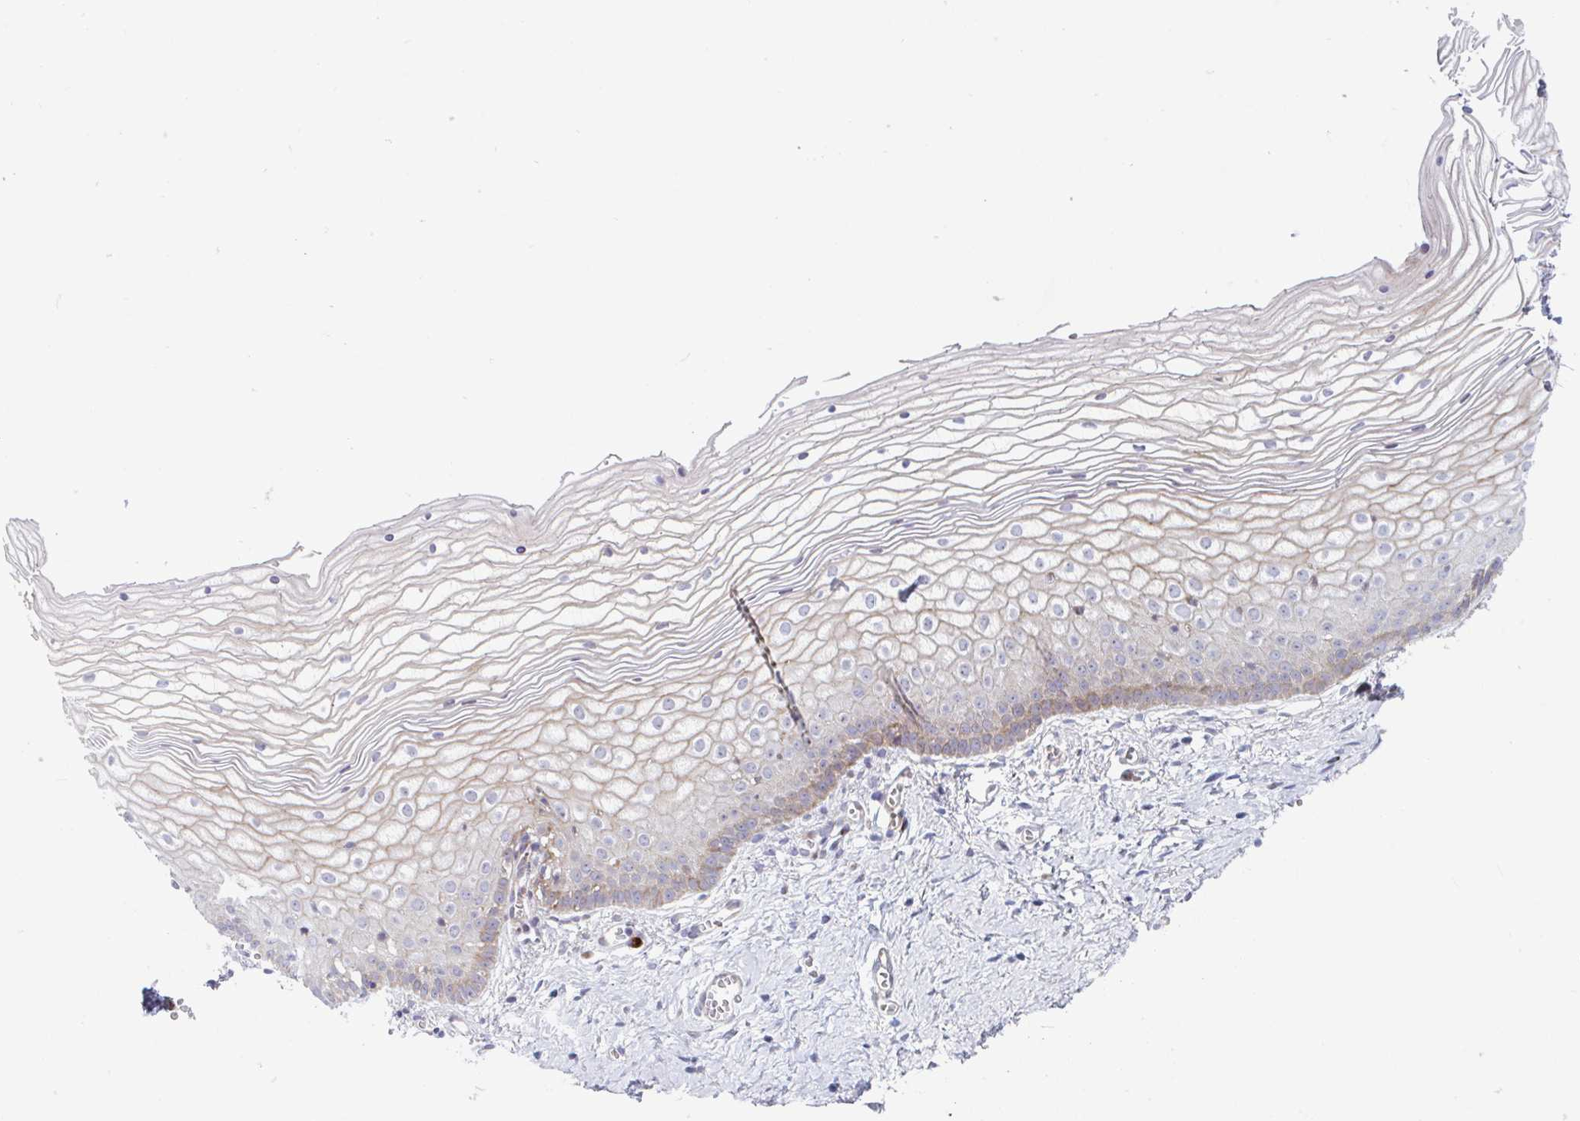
{"staining": {"intensity": "weak", "quantity": "25%-75%", "location": "cytoplasmic/membranous"}, "tissue": "vagina", "cell_type": "Squamous epithelial cells", "image_type": "normal", "snomed": [{"axis": "morphology", "description": "Normal tissue, NOS"}, {"axis": "topography", "description": "Vagina"}], "caption": "This photomicrograph displays immunohistochemistry staining of unremarkable vagina, with low weak cytoplasmic/membranous staining in approximately 25%-75% of squamous epithelial cells.", "gene": "DUXA", "patient": {"sex": "female", "age": 56}}